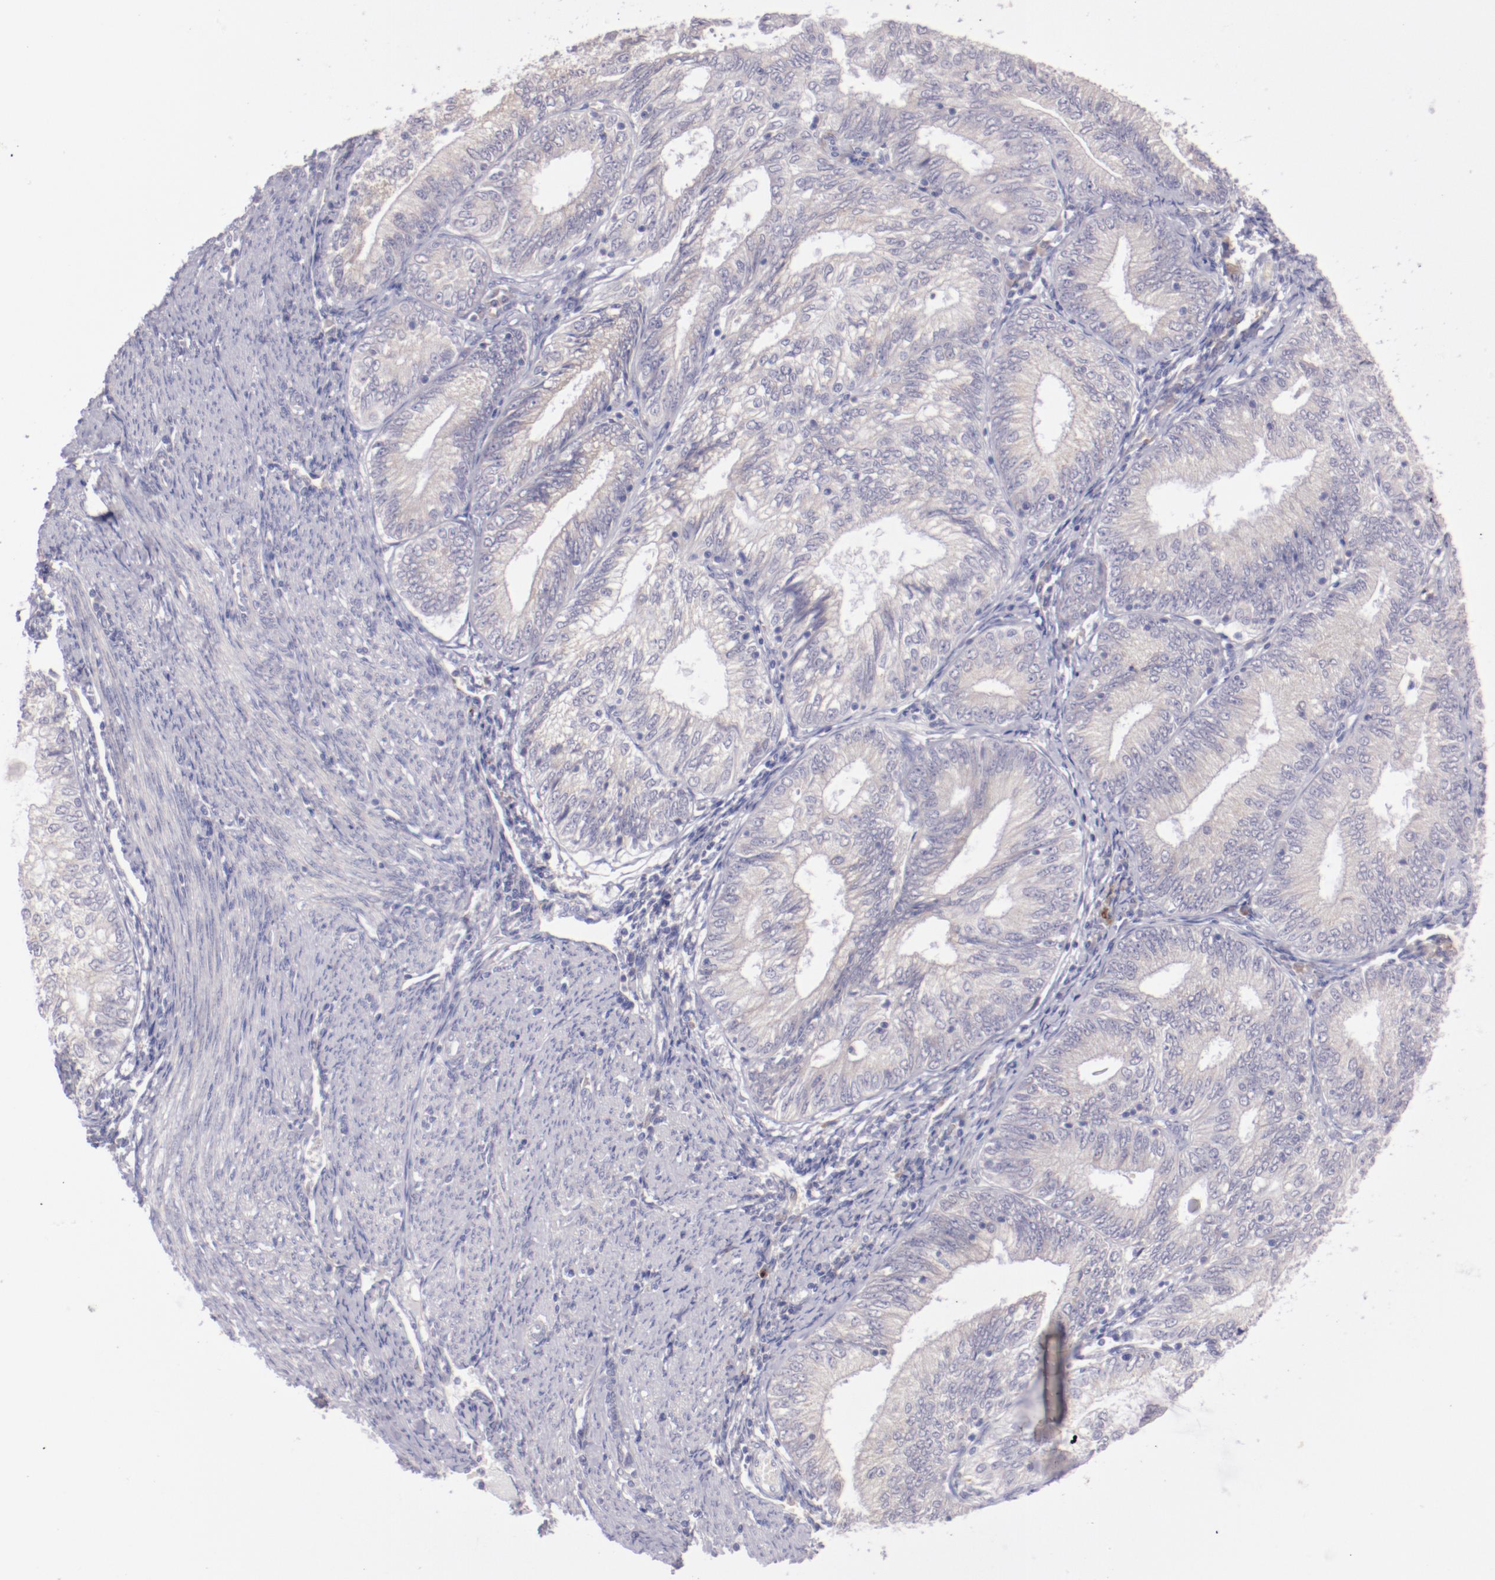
{"staining": {"intensity": "negative", "quantity": "none", "location": "none"}, "tissue": "endometrial cancer", "cell_type": "Tumor cells", "image_type": "cancer", "snomed": [{"axis": "morphology", "description": "Adenocarcinoma, NOS"}, {"axis": "topography", "description": "Endometrium"}], "caption": "Endometrial cancer (adenocarcinoma) was stained to show a protein in brown. There is no significant staining in tumor cells.", "gene": "TRAF3", "patient": {"sex": "female", "age": 69}}